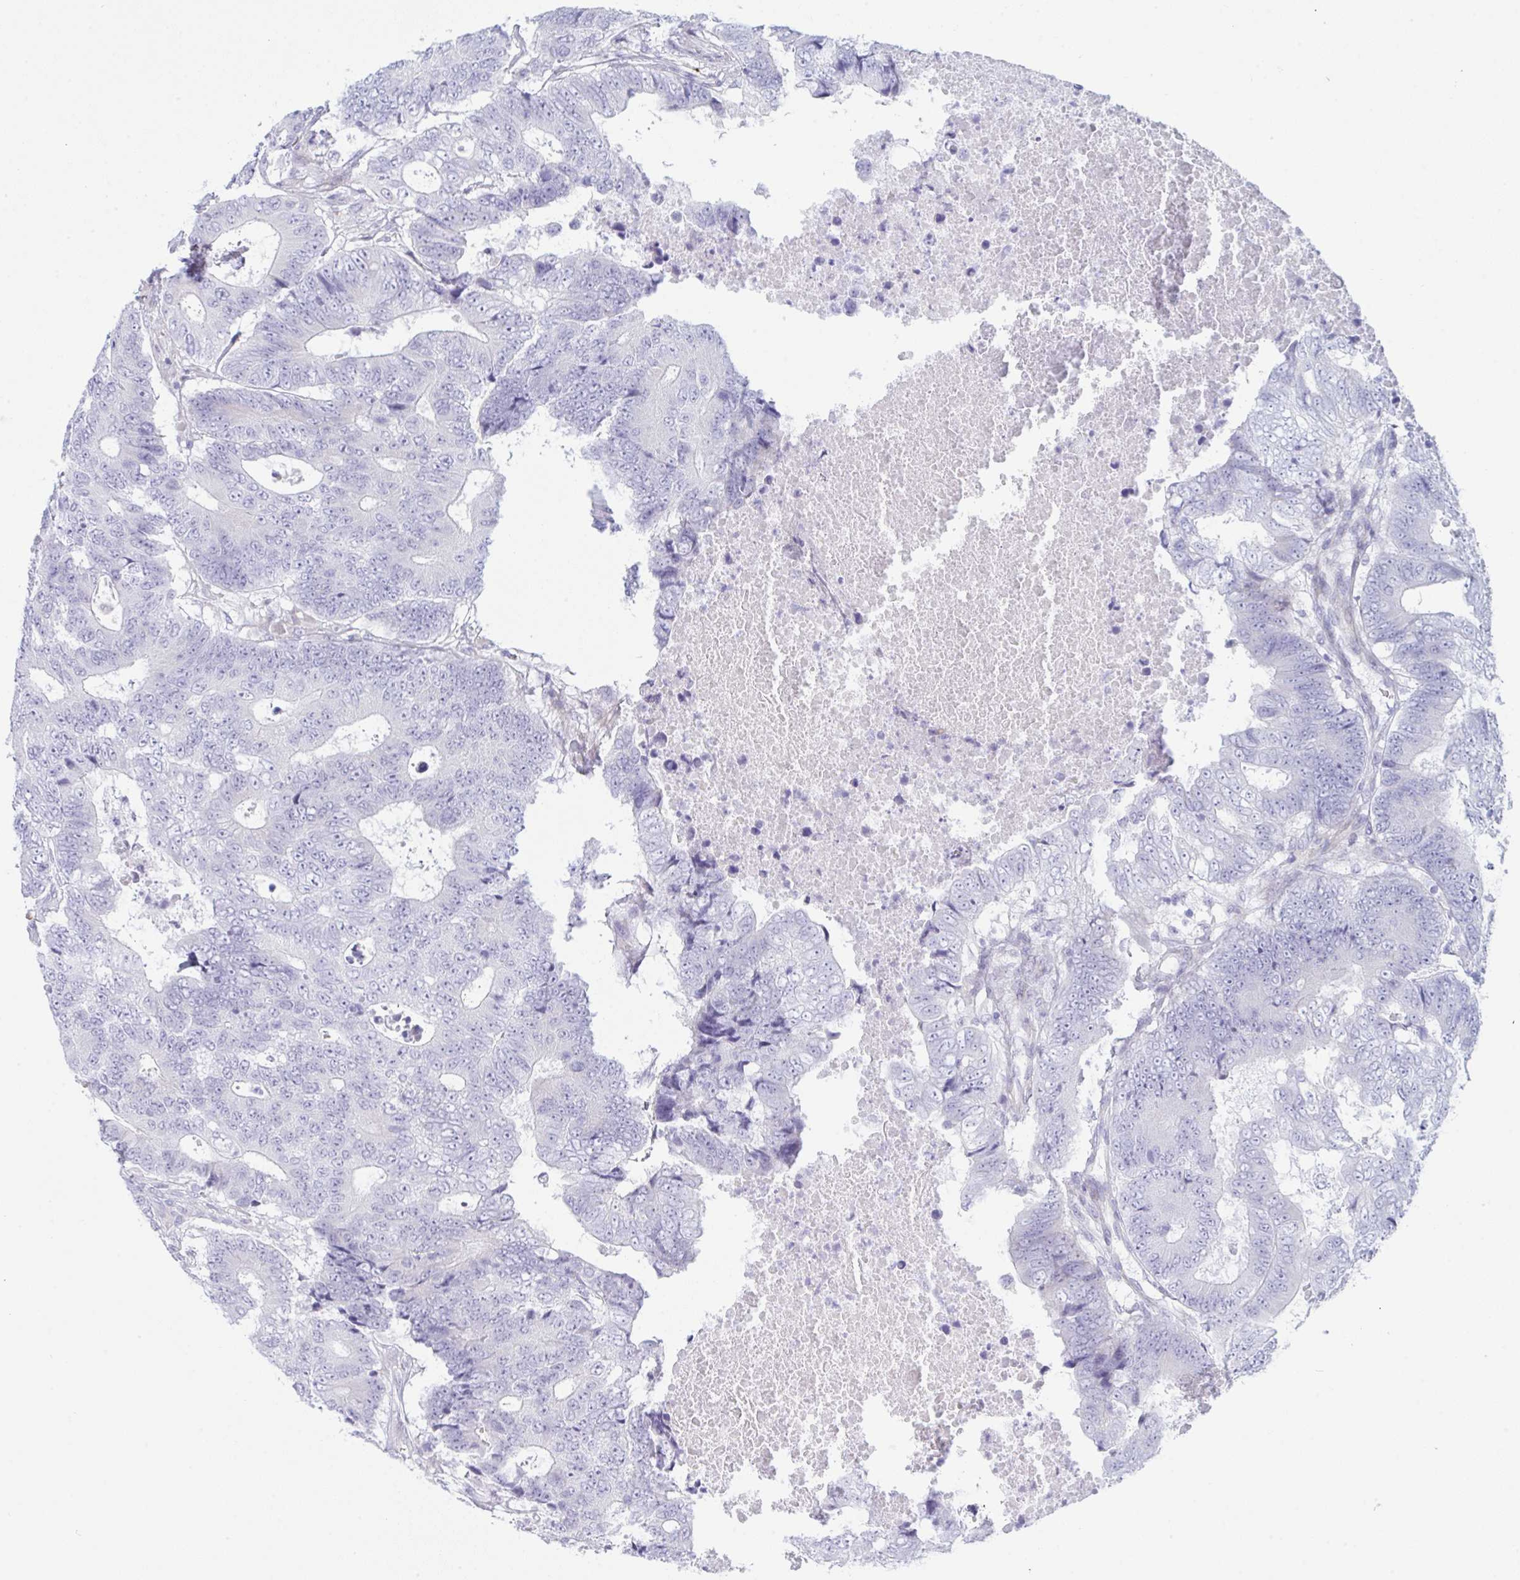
{"staining": {"intensity": "negative", "quantity": "none", "location": "none"}, "tissue": "colorectal cancer", "cell_type": "Tumor cells", "image_type": "cancer", "snomed": [{"axis": "morphology", "description": "Adenocarcinoma, NOS"}, {"axis": "topography", "description": "Colon"}], "caption": "This is an IHC histopathology image of human colorectal cancer (adenocarcinoma). There is no staining in tumor cells.", "gene": "ZNF684", "patient": {"sex": "female", "age": 48}}